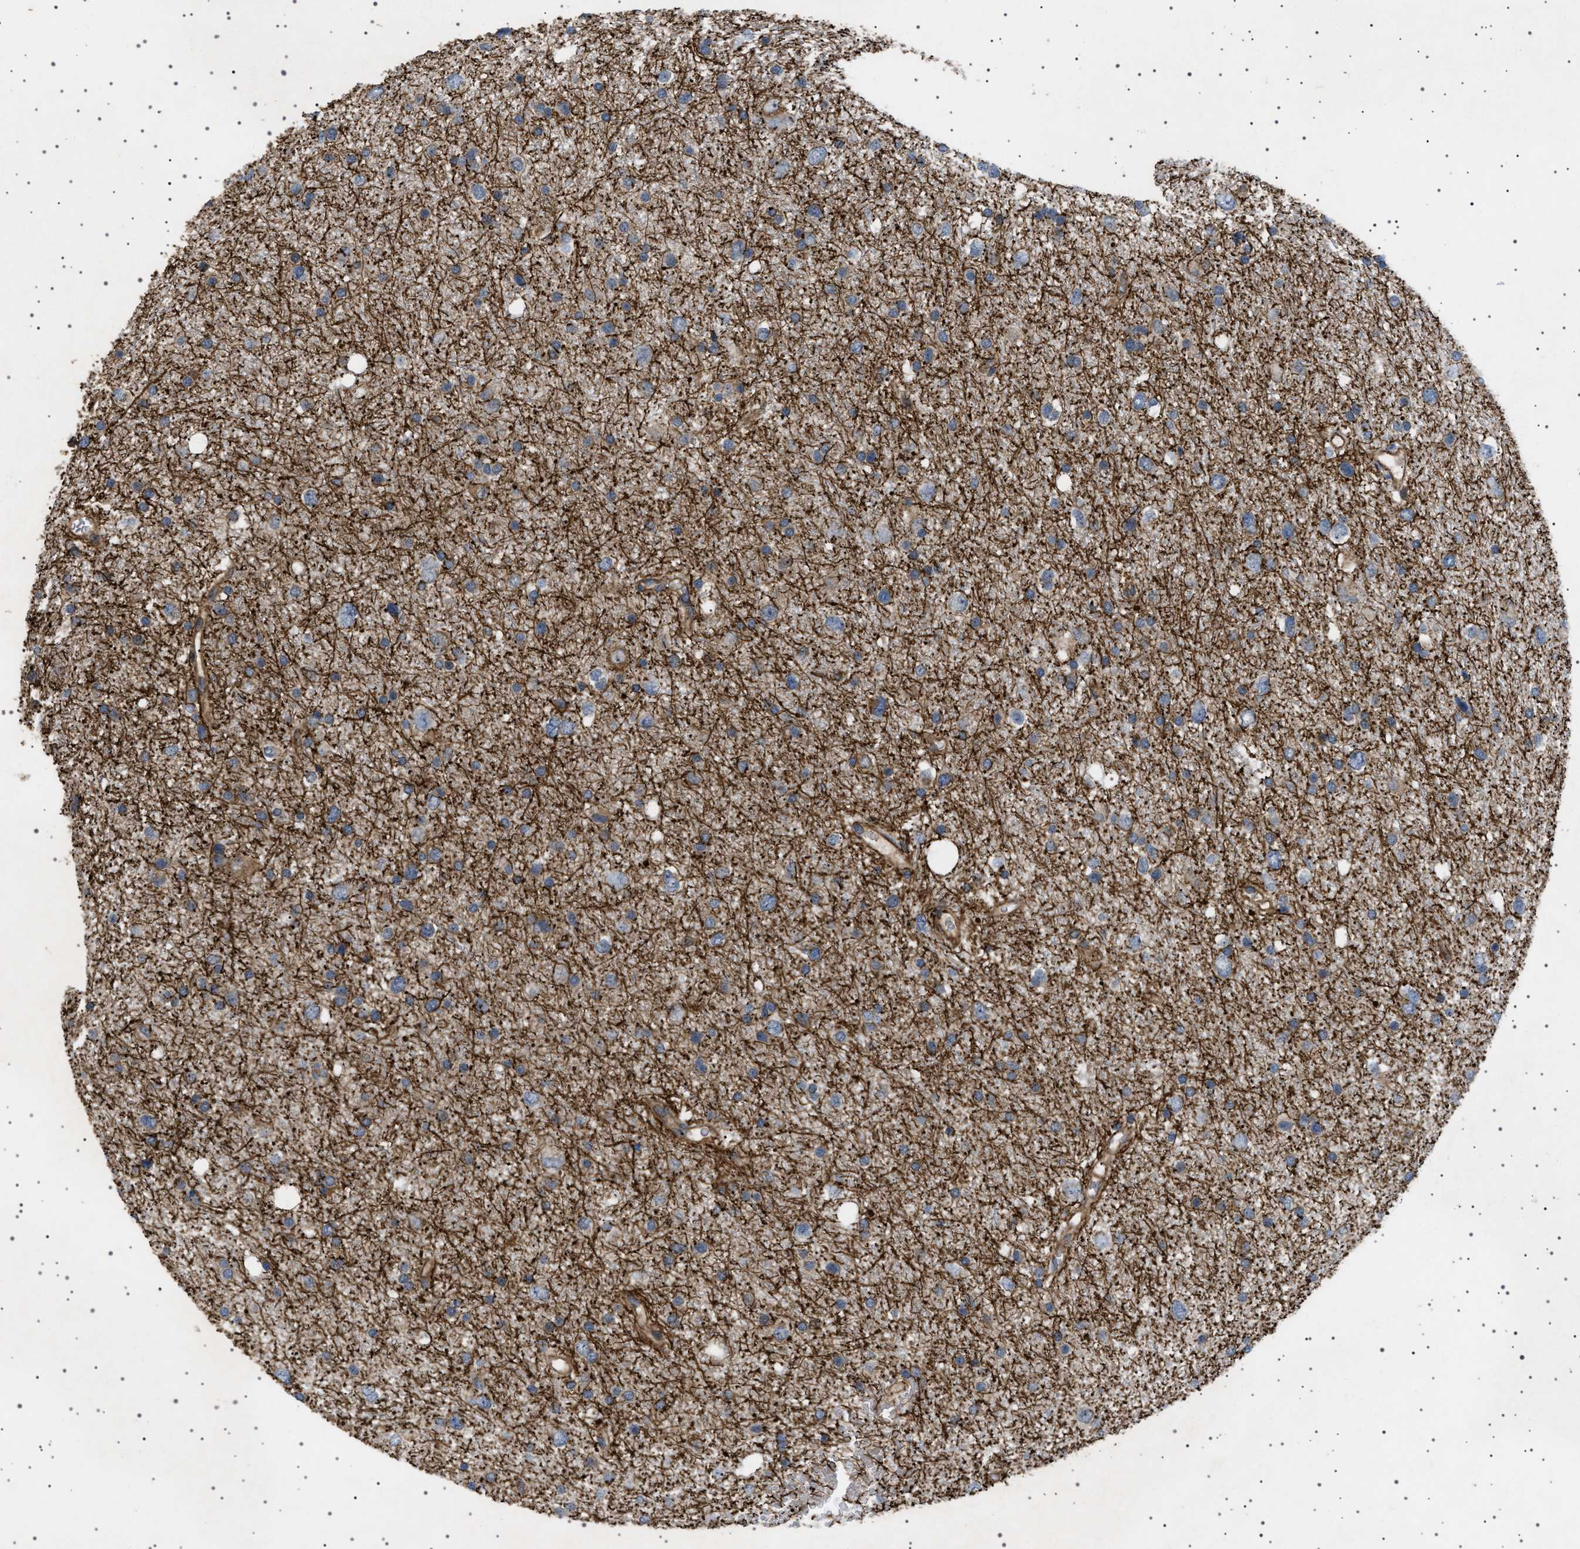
{"staining": {"intensity": "weak", "quantity": ">75%", "location": "cytoplasmic/membranous"}, "tissue": "glioma", "cell_type": "Tumor cells", "image_type": "cancer", "snomed": [{"axis": "morphology", "description": "Glioma, malignant, Low grade"}, {"axis": "topography", "description": "Brain"}], "caption": "Immunohistochemistry micrograph of glioma stained for a protein (brown), which exhibits low levels of weak cytoplasmic/membranous staining in about >75% of tumor cells.", "gene": "CCDC186", "patient": {"sex": "female", "age": 37}}